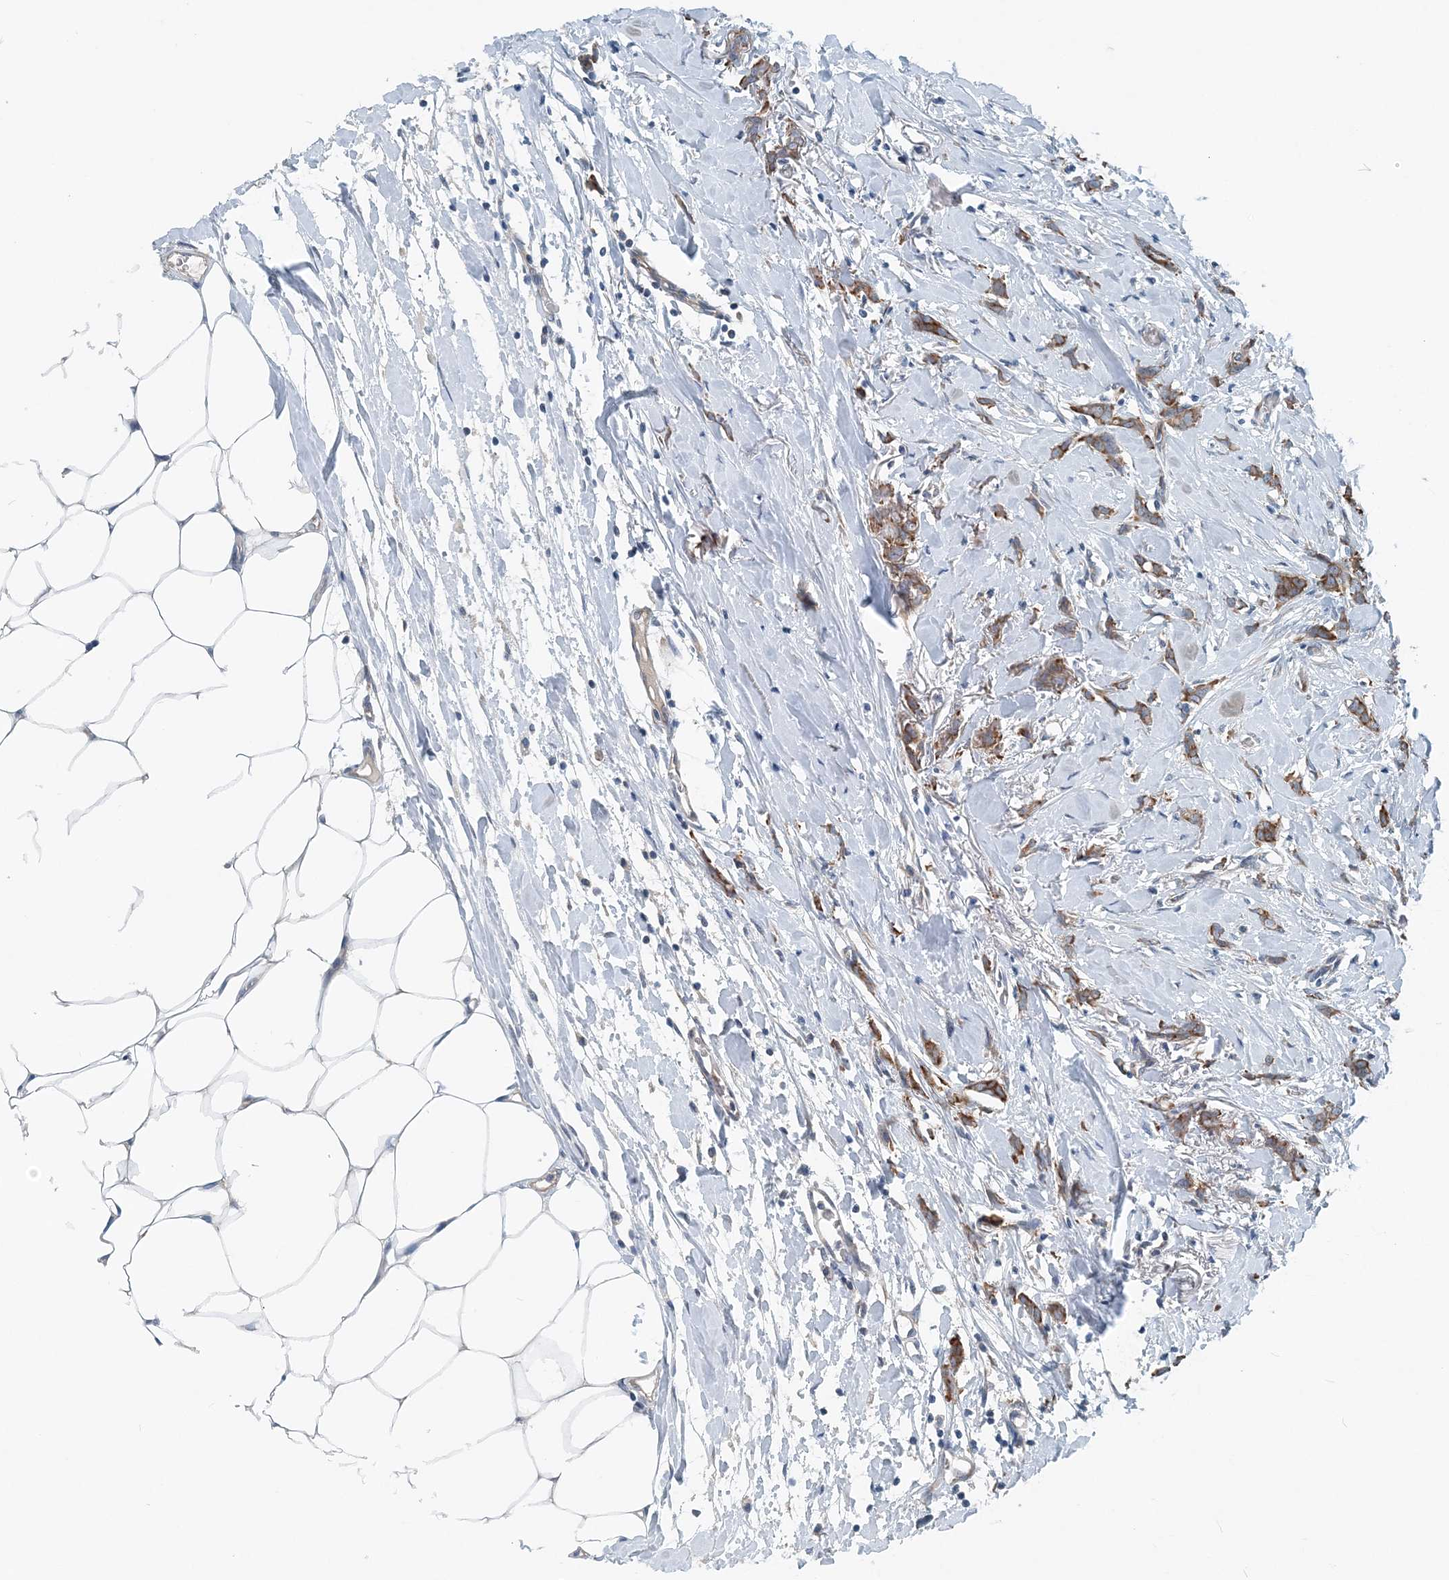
{"staining": {"intensity": "moderate", "quantity": ">75%", "location": "cytoplasmic/membranous"}, "tissue": "breast cancer", "cell_type": "Tumor cells", "image_type": "cancer", "snomed": [{"axis": "morphology", "description": "Lobular carcinoma, in situ"}, {"axis": "morphology", "description": "Lobular carcinoma"}, {"axis": "topography", "description": "Breast"}], "caption": "Immunohistochemistry (IHC) histopathology image of neoplastic tissue: breast lobular carcinoma stained using IHC reveals medium levels of moderate protein expression localized specifically in the cytoplasmic/membranous of tumor cells, appearing as a cytoplasmic/membranous brown color.", "gene": "EEF1A2", "patient": {"sex": "female", "age": 41}}